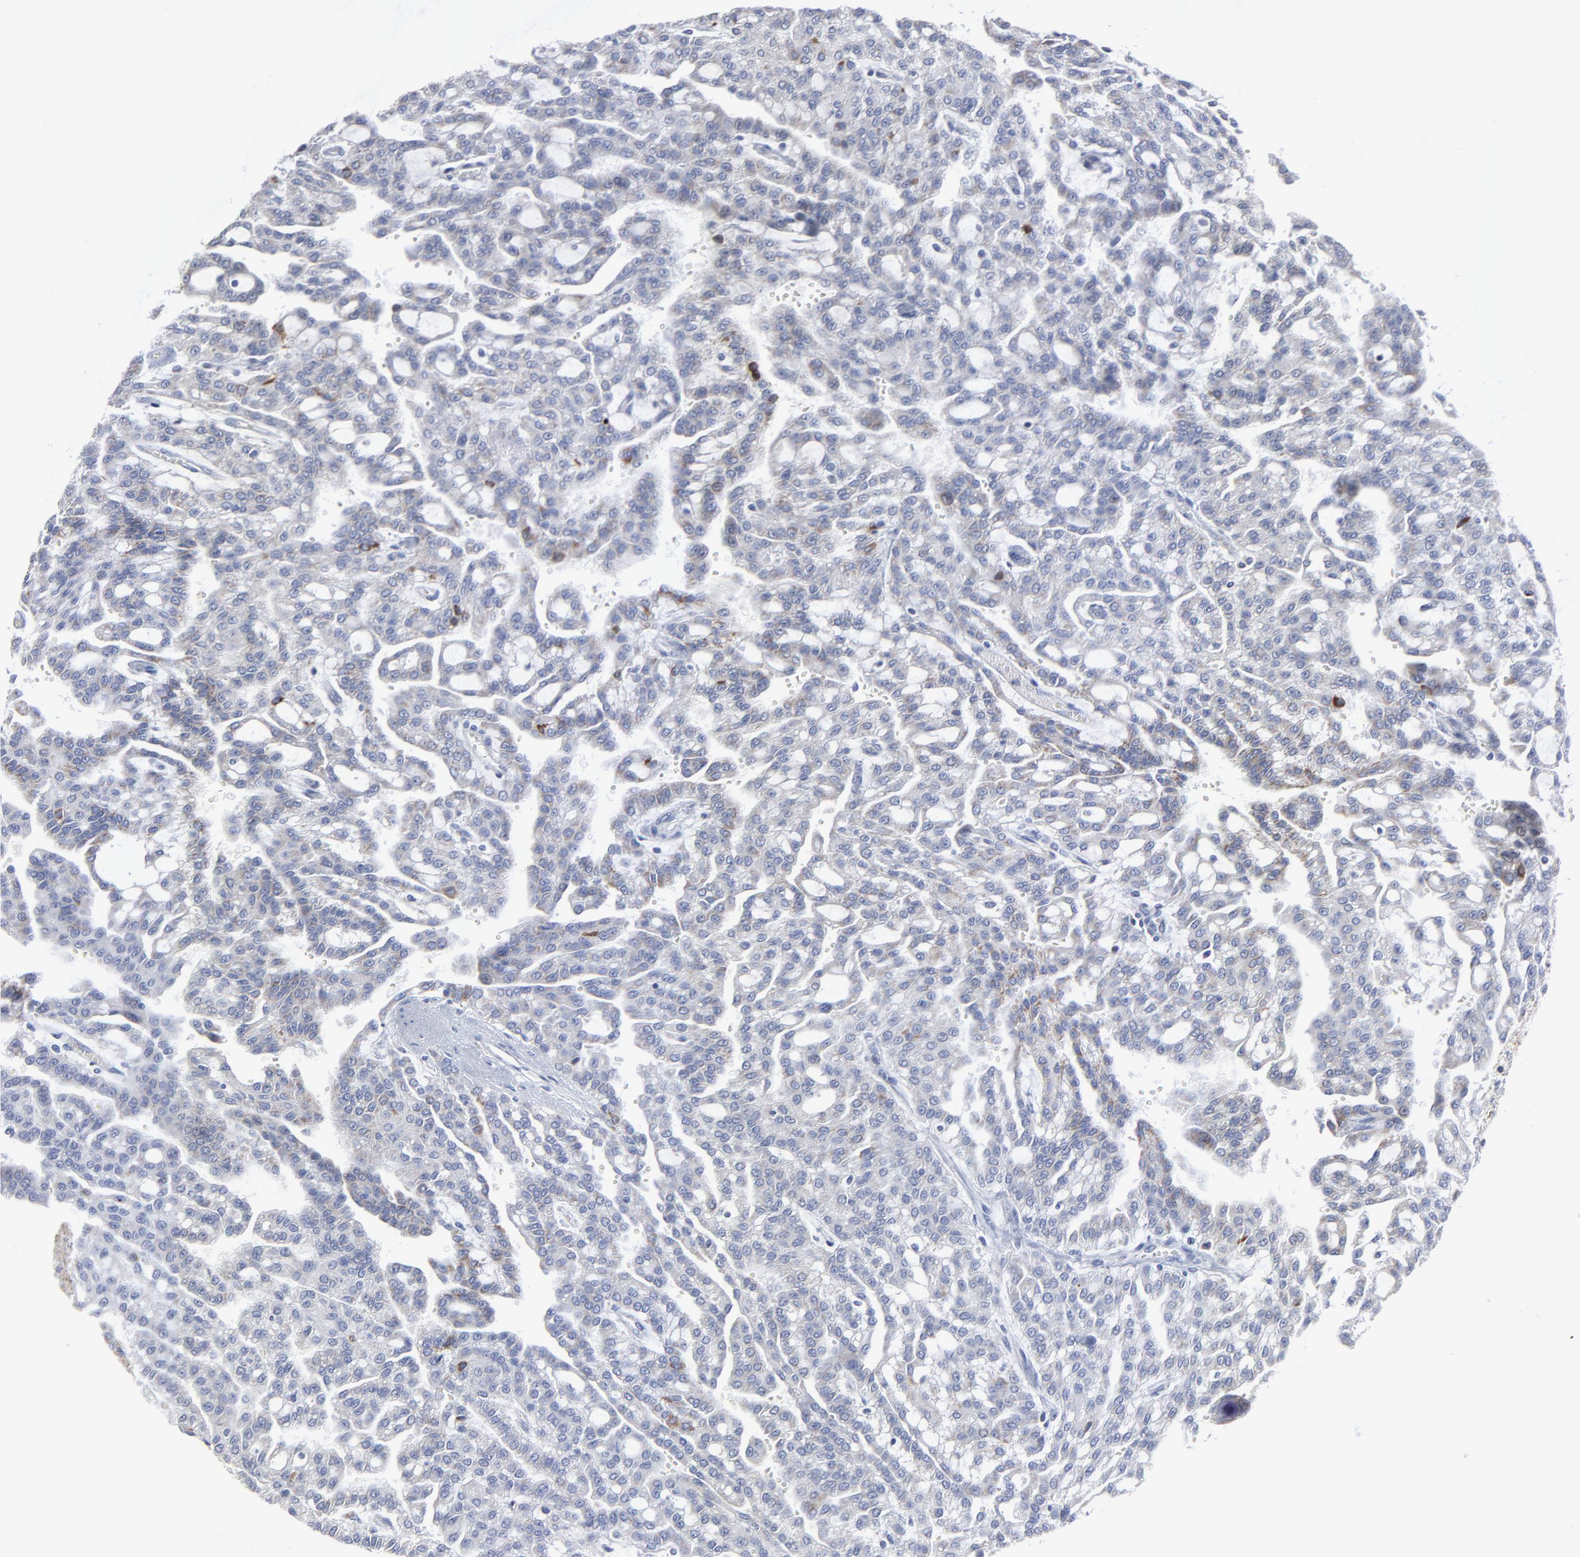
{"staining": {"intensity": "negative", "quantity": "none", "location": "none"}, "tissue": "renal cancer", "cell_type": "Tumor cells", "image_type": "cancer", "snomed": [{"axis": "morphology", "description": "Adenocarcinoma, NOS"}, {"axis": "topography", "description": "Kidney"}], "caption": "Renal cancer was stained to show a protein in brown. There is no significant expression in tumor cells.", "gene": "TXNRD2", "patient": {"sex": "male", "age": 63}}